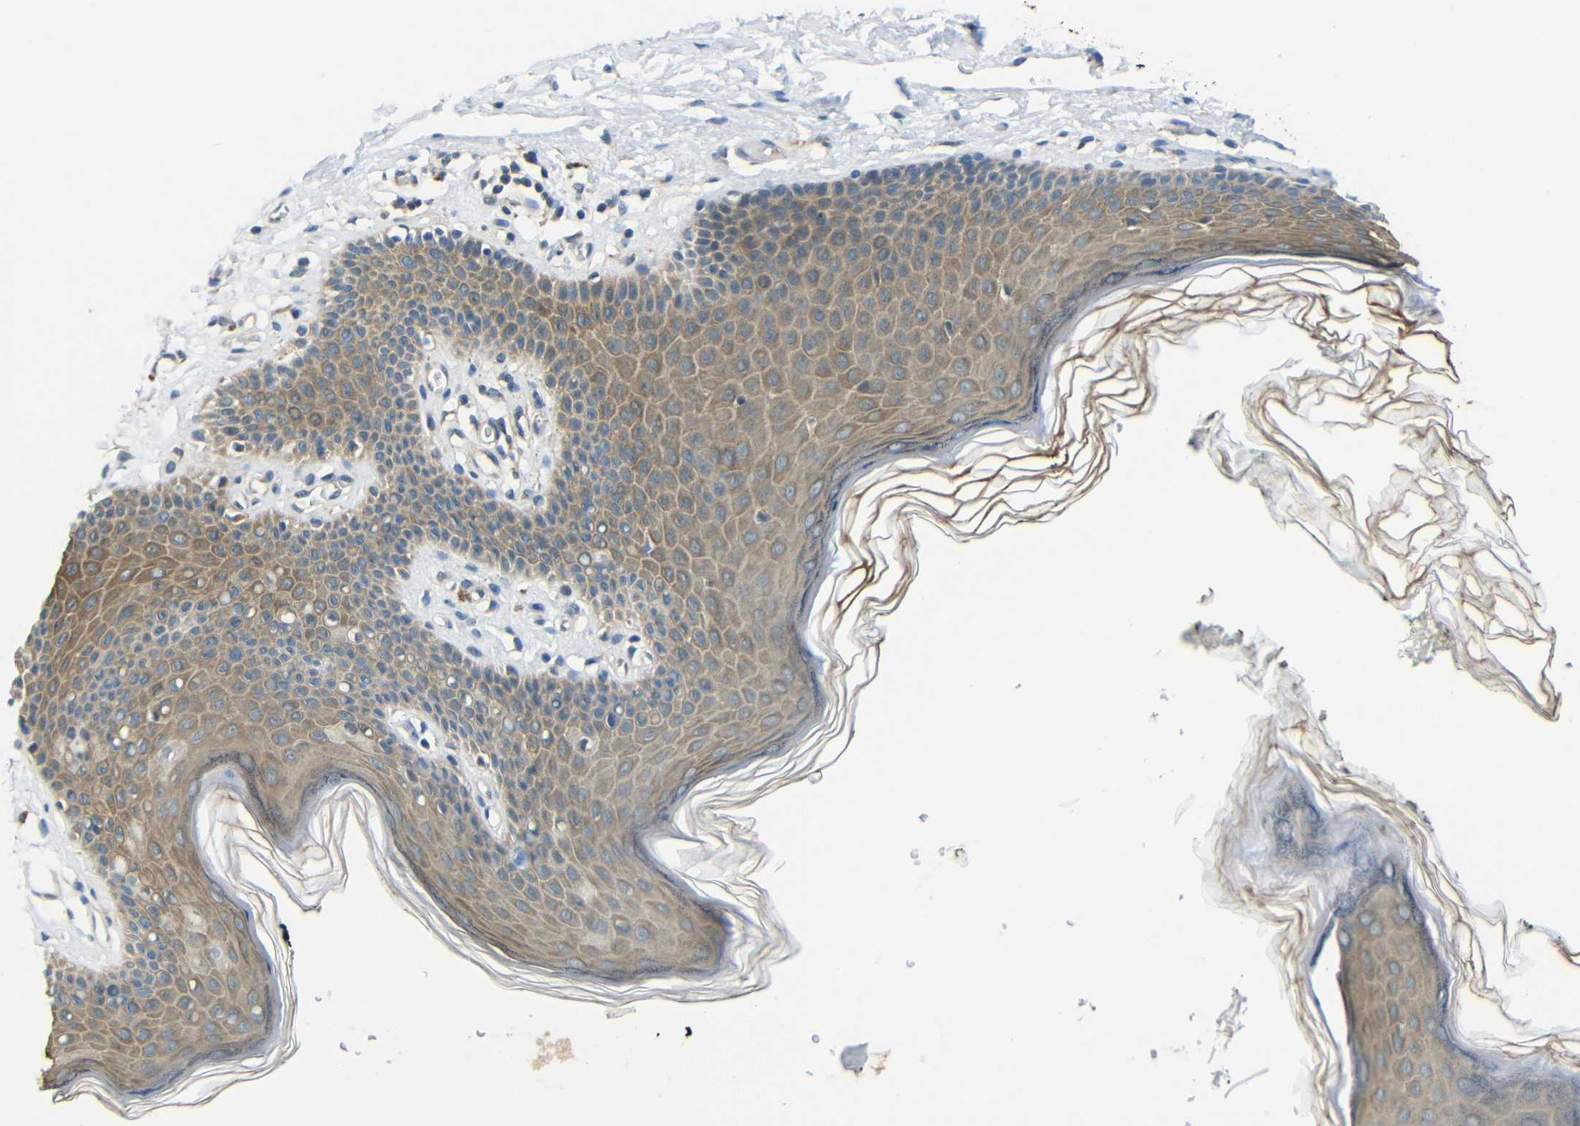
{"staining": {"intensity": "weak", "quantity": ">75%", "location": "cytoplasmic/membranous"}, "tissue": "skin", "cell_type": "Epidermal cells", "image_type": "normal", "snomed": [{"axis": "morphology", "description": "Normal tissue, NOS"}, {"axis": "morphology", "description": "Inflammation, NOS"}, {"axis": "topography", "description": "Vulva"}], "caption": "IHC histopathology image of benign skin stained for a protein (brown), which reveals low levels of weak cytoplasmic/membranous expression in about >75% of epidermal cells.", "gene": "FNDC3A", "patient": {"sex": "female", "age": 84}}